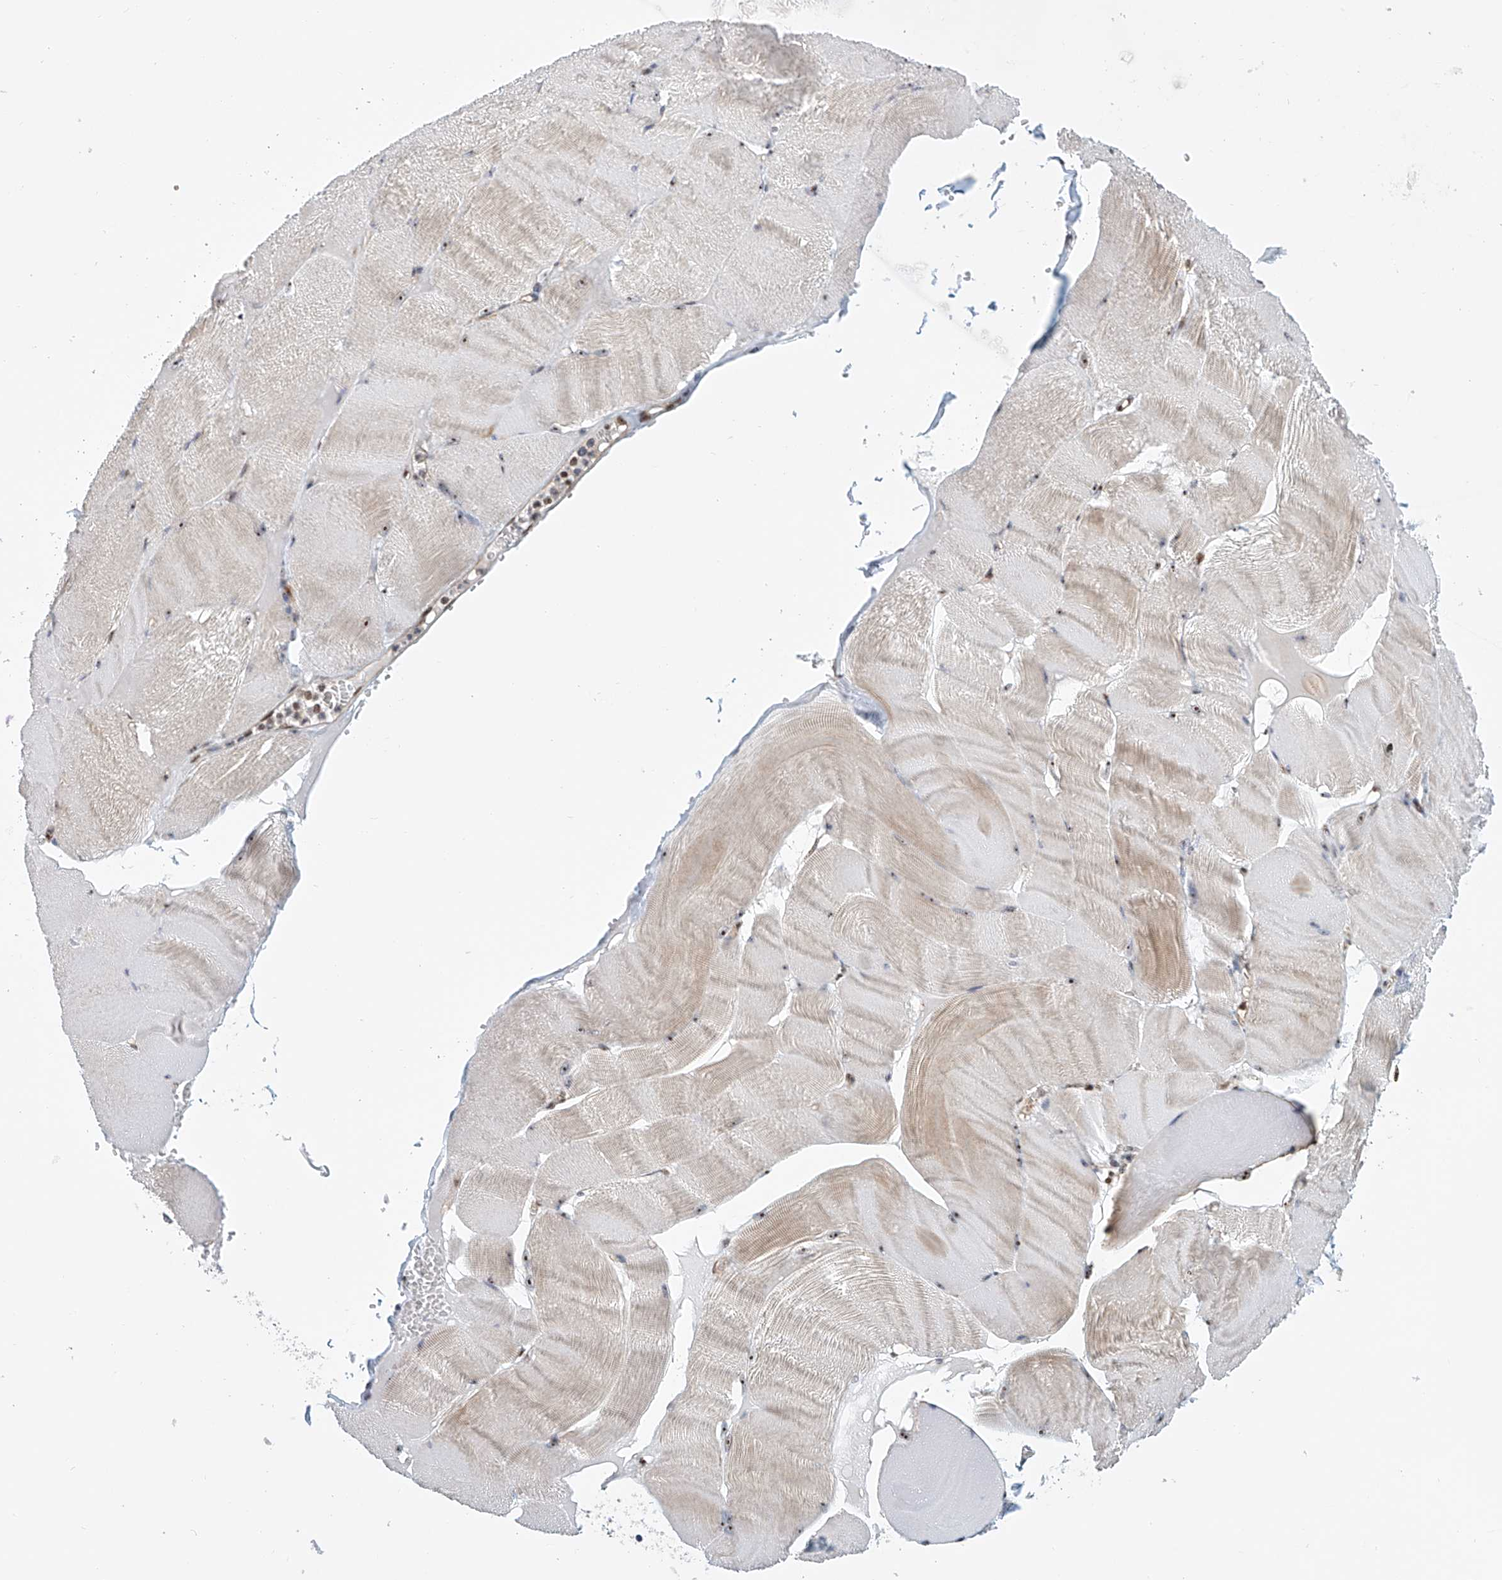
{"staining": {"intensity": "moderate", "quantity": ">75%", "location": "cytoplasmic/membranous,nuclear"}, "tissue": "skeletal muscle", "cell_type": "Myocytes", "image_type": "normal", "snomed": [{"axis": "morphology", "description": "Normal tissue, NOS"}, {"axis": "morphology", "description": "Basal cell carcinoma"}, {"axis": "topography", "description": "Skeletal muscle"}], "caption": "Immunohistochemical staining of normal human skeletal muscle shows >75% levels of moderate cytoplasmic/membranous,nuclear protein positivity in approximately >75% of myocytes. (DAB = brown stain, brightfield microscopy at high magnification).", "gene": "PRUNE2", "patient": {"sex": "female", "age": 64}}